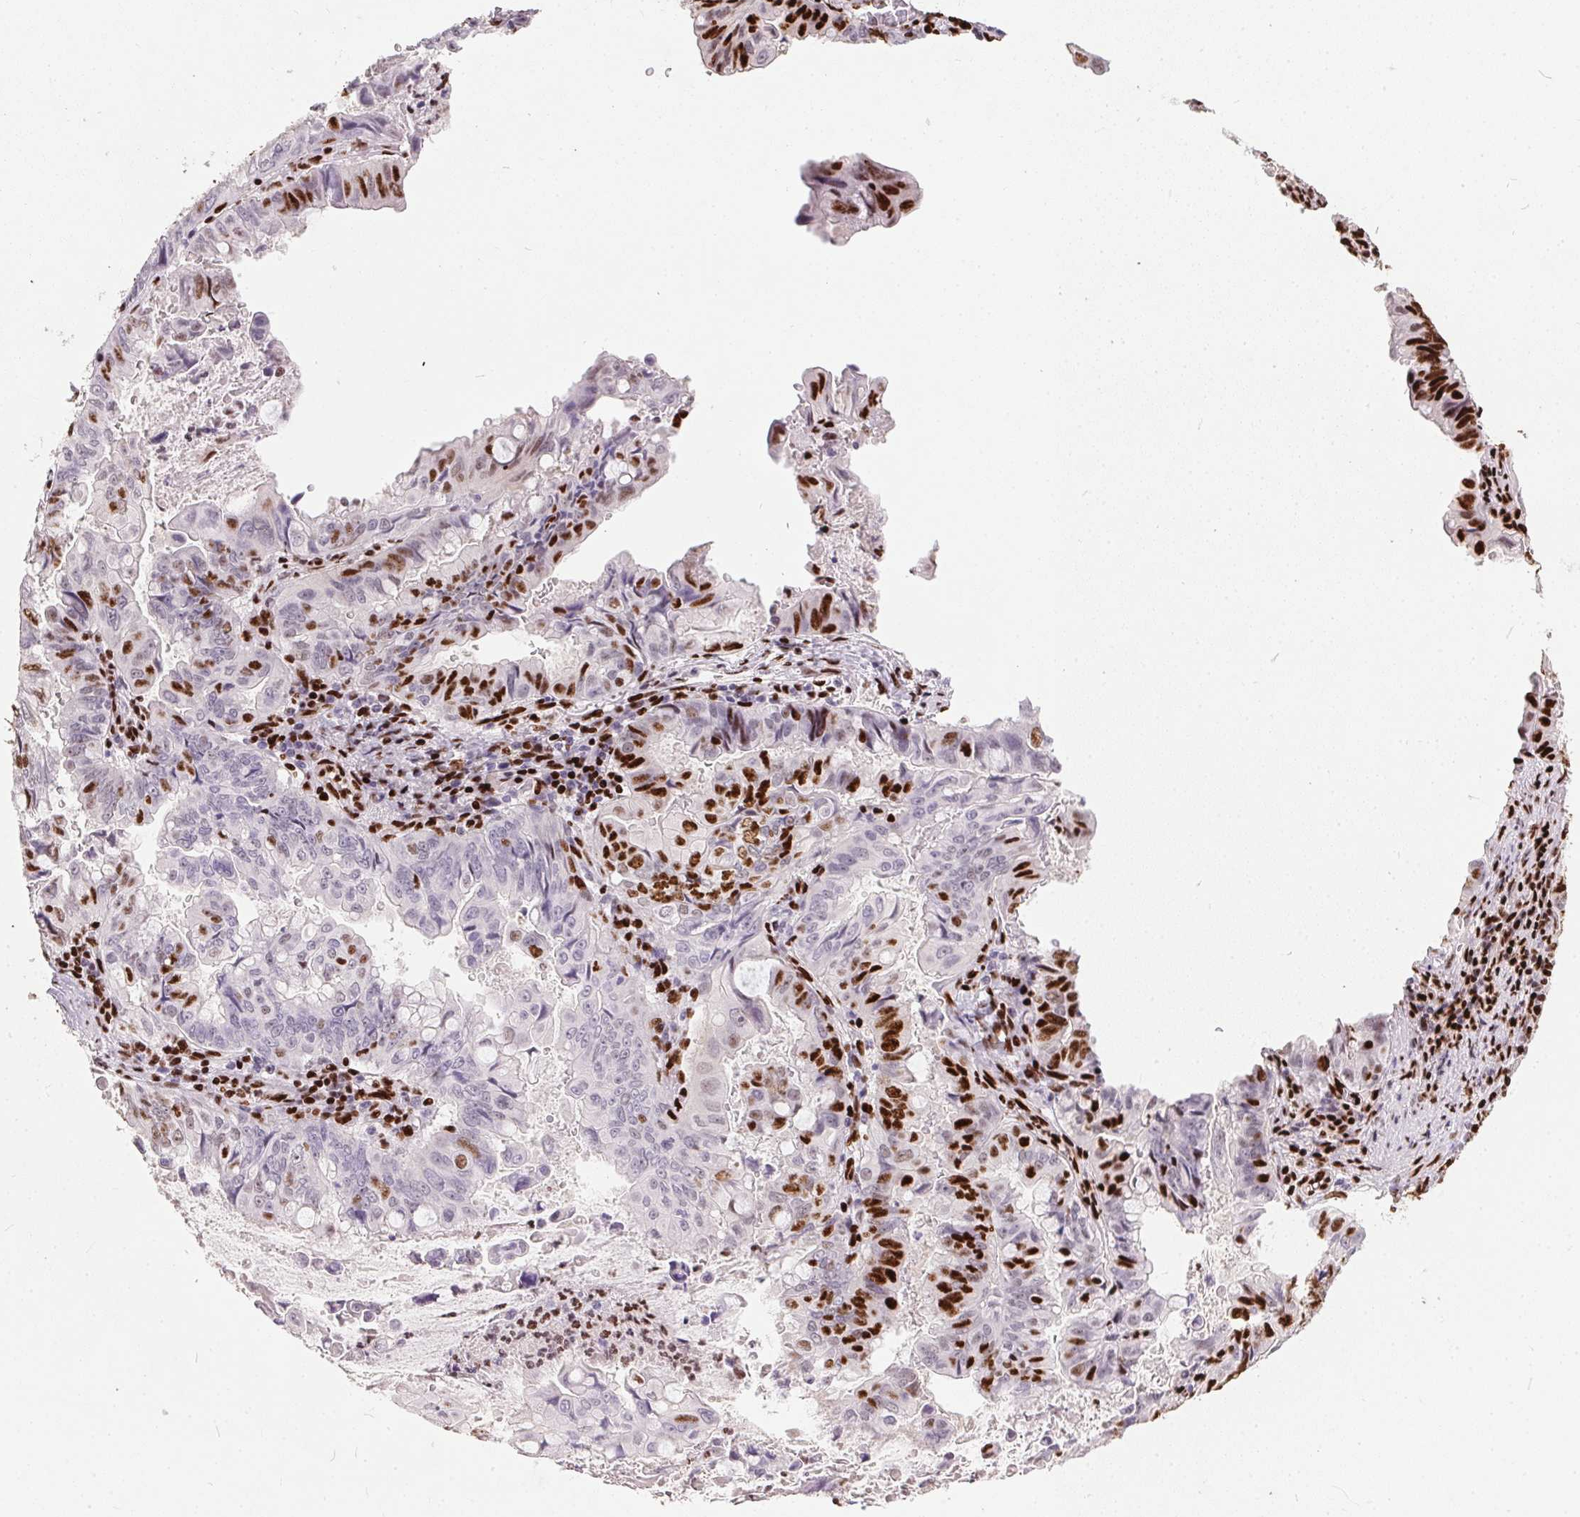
{"staining": {"intensity": "strong", "quantity": "<25%", "location": "nuclear"}, "tissue": "stomach cancer", "cell_type": "Tumor cells", "image_type": "cancer", "snomed": [{"axis": "morphology", "description": "Adenocarcinoma, NOS"}, {"axis": "topography", "description": "Stomach, upper"}], "caption": "This image shows stomach cancer stained with IHC to label a protein in brown. The nuclear of tumor cells show strong positivity for the protein. Nuclei are counter-stained blue.", "gene": "PAGE3", "patient": {"sex": "male", "age": 80}}